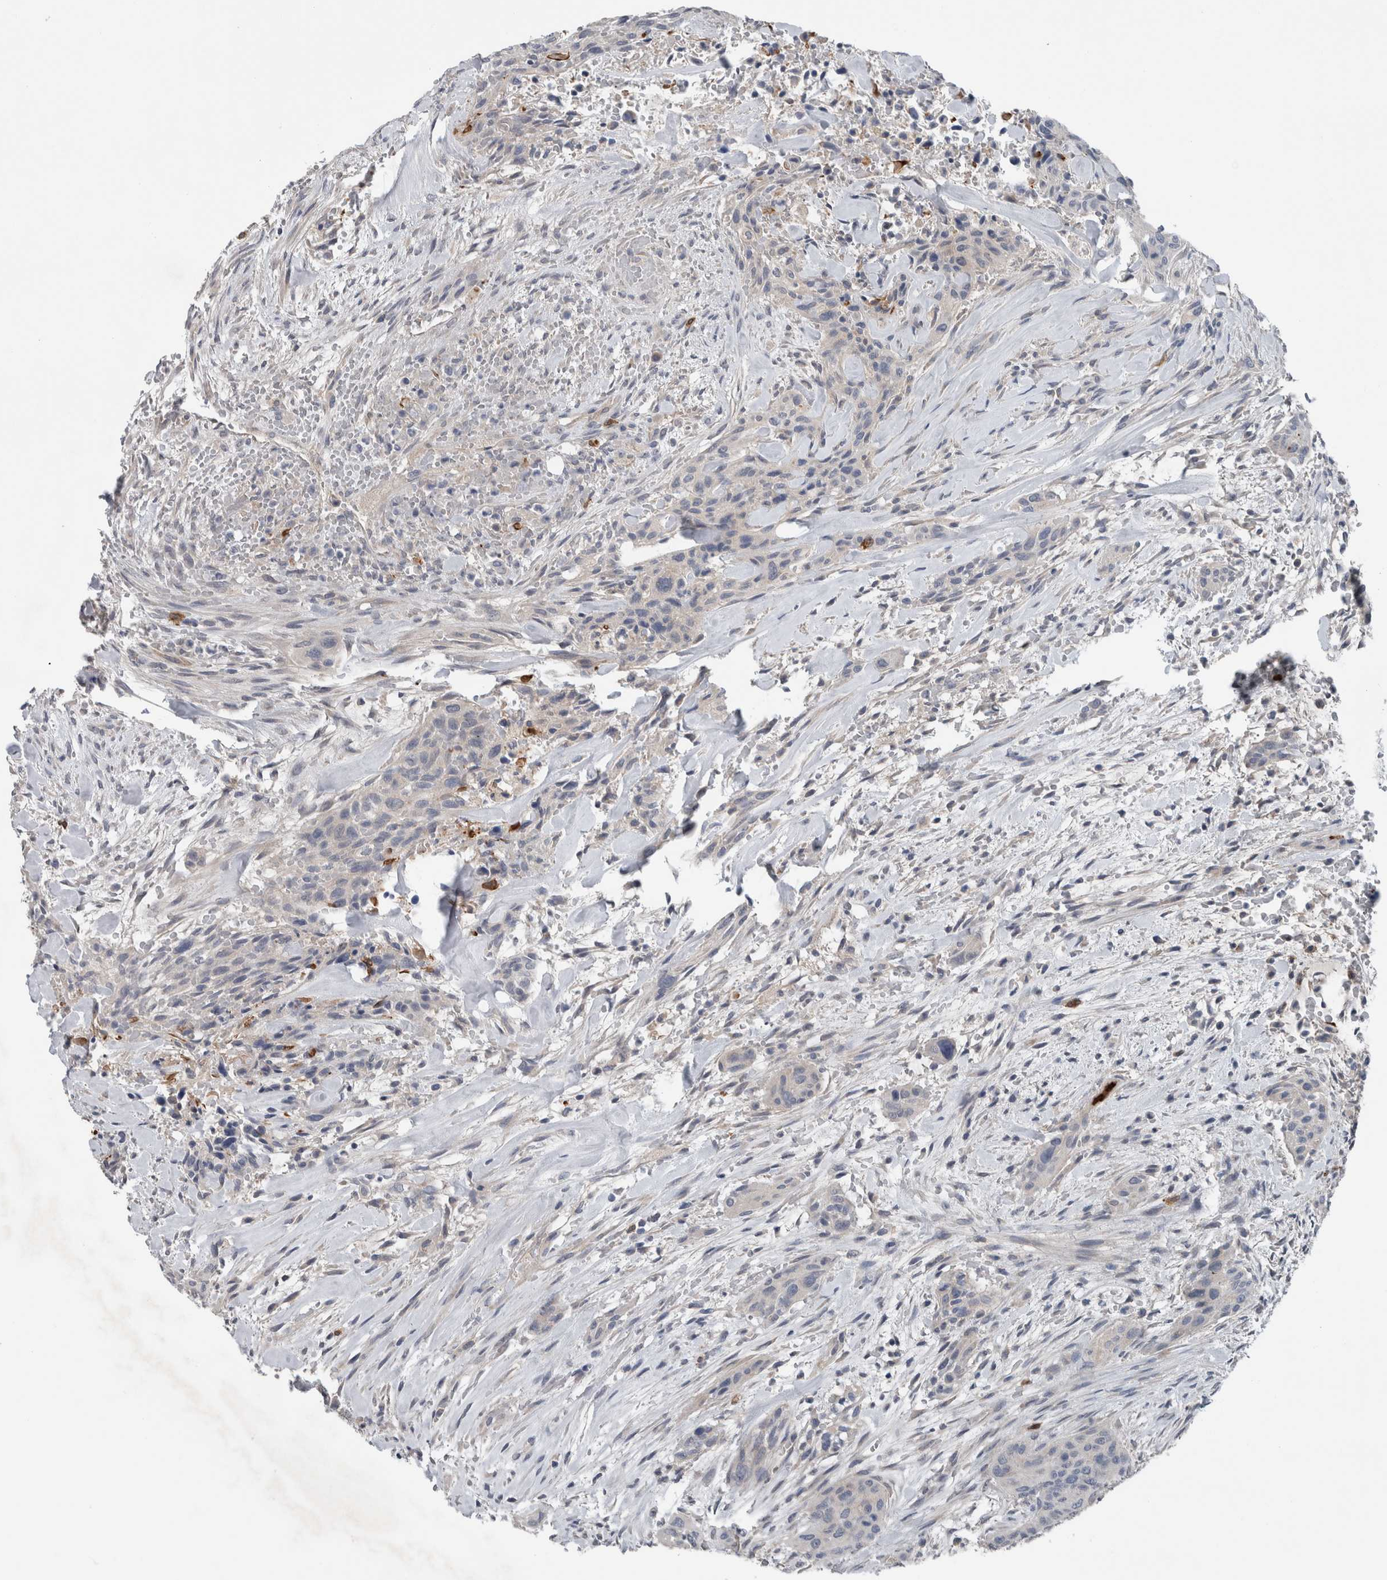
{"staining": {"intensity": "negative", "quantity": "none", "location": "none"}, "tissue": "urothelial cancer", "cell_type": "Tumor cells", "image_type": "cancer", "snomed": [{"axis": "morphology", "description": "Urothelial carcinoma, High grade"}, {"axis": "topography", "description": "Urinary bladder"}], "caption": "Image shows no protein staining in tumor cells of high-grade urothelial carcinoma tissue.", "gene": "CRNN", "patient": {"sex": "male", "age": 35}}